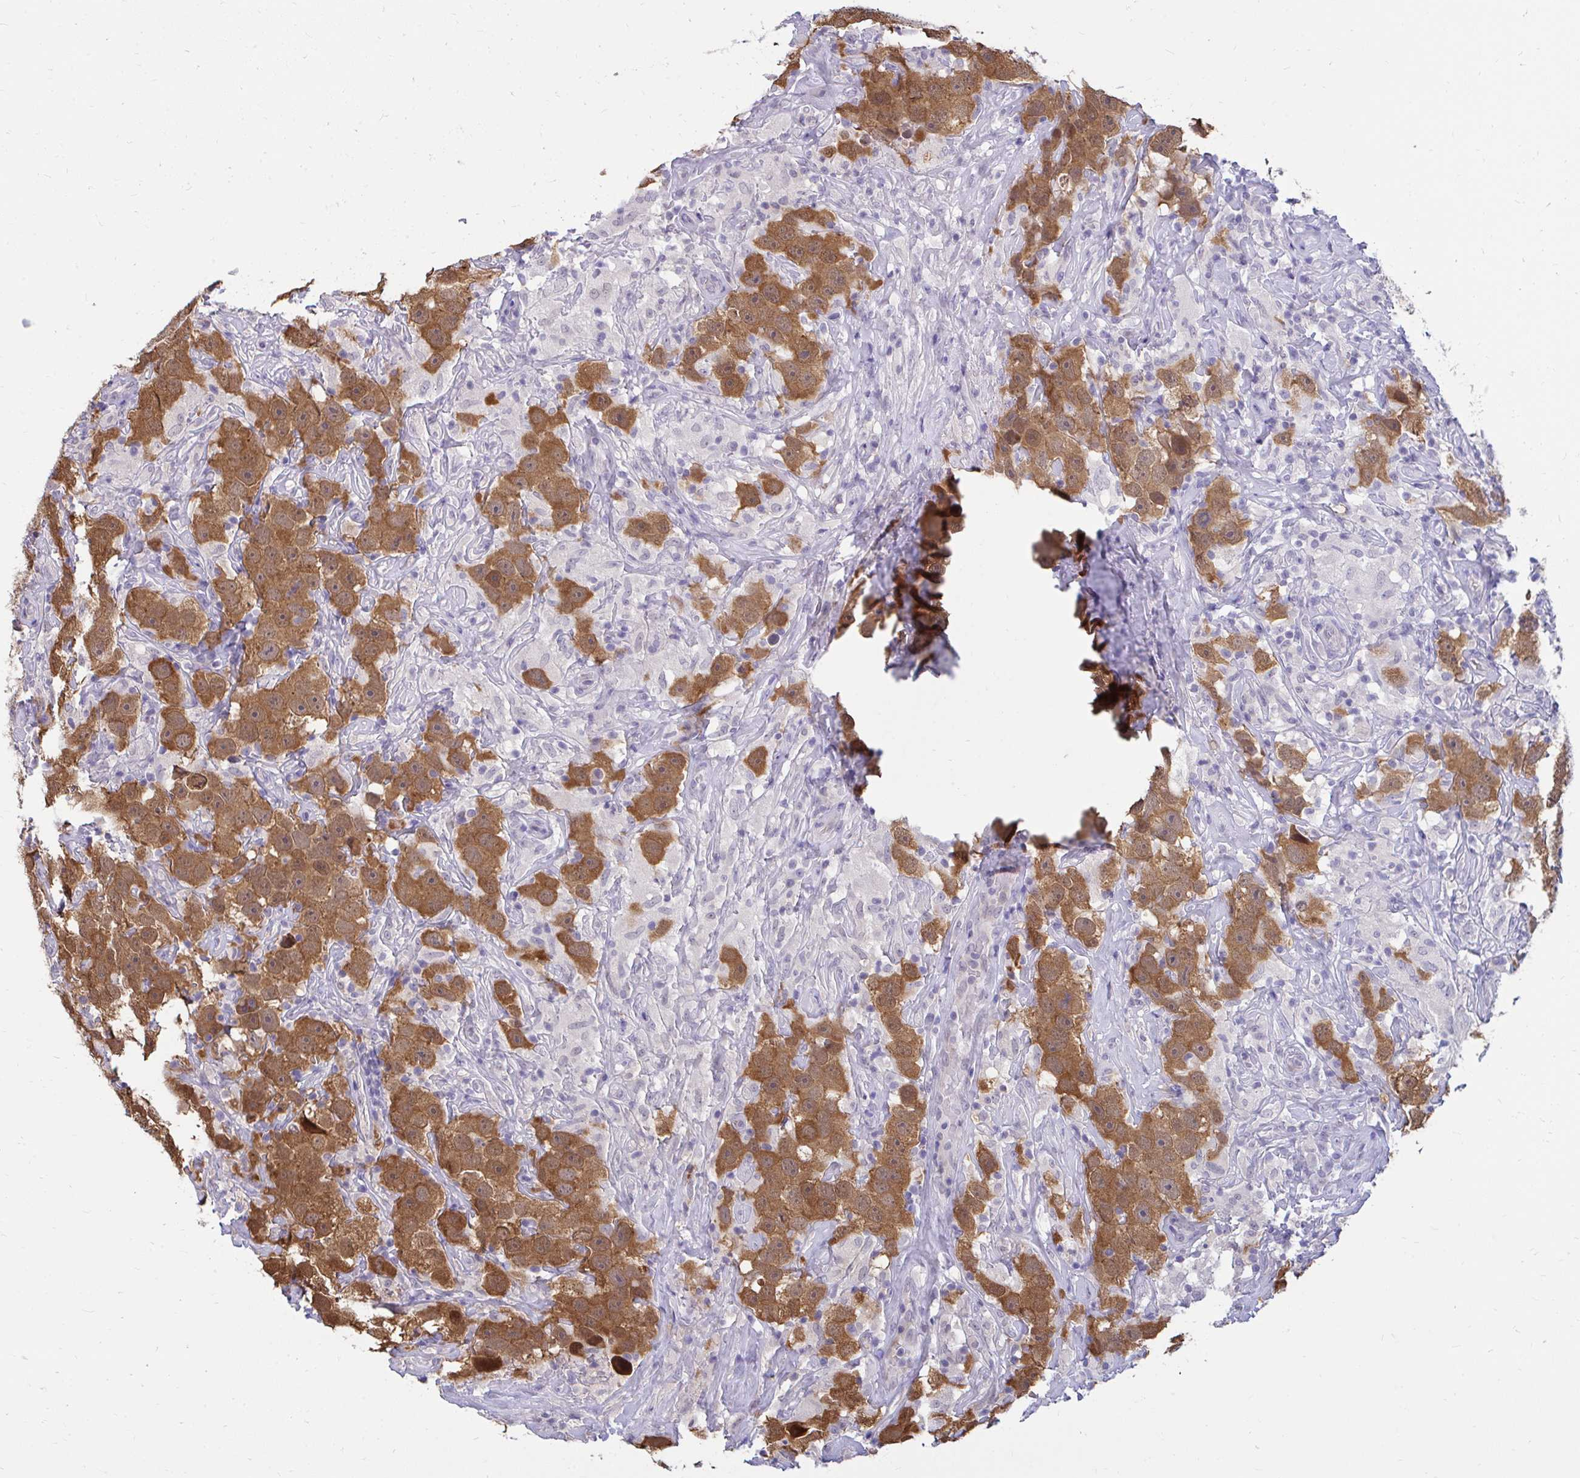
{"staining": {"intensity": "strong", "quantity": ">75%", "location": "cytoplasmic/membranous"}, "tissue": "testis cancer", "cell_type": "Tumor cells", "image_type": "cancer", "snomed": [{"axis": "morphology", "description": "Seminoma, NOS"}, {"axis": "topography", "description": "Testis"}], "caption": "Protein expression analysis of testis seminoma displays strong cytoplasmic/membranous staining in about >75% of tumor cells.", "gene": "CSE1L", "patient": {"sex": "male", "age": 49}}